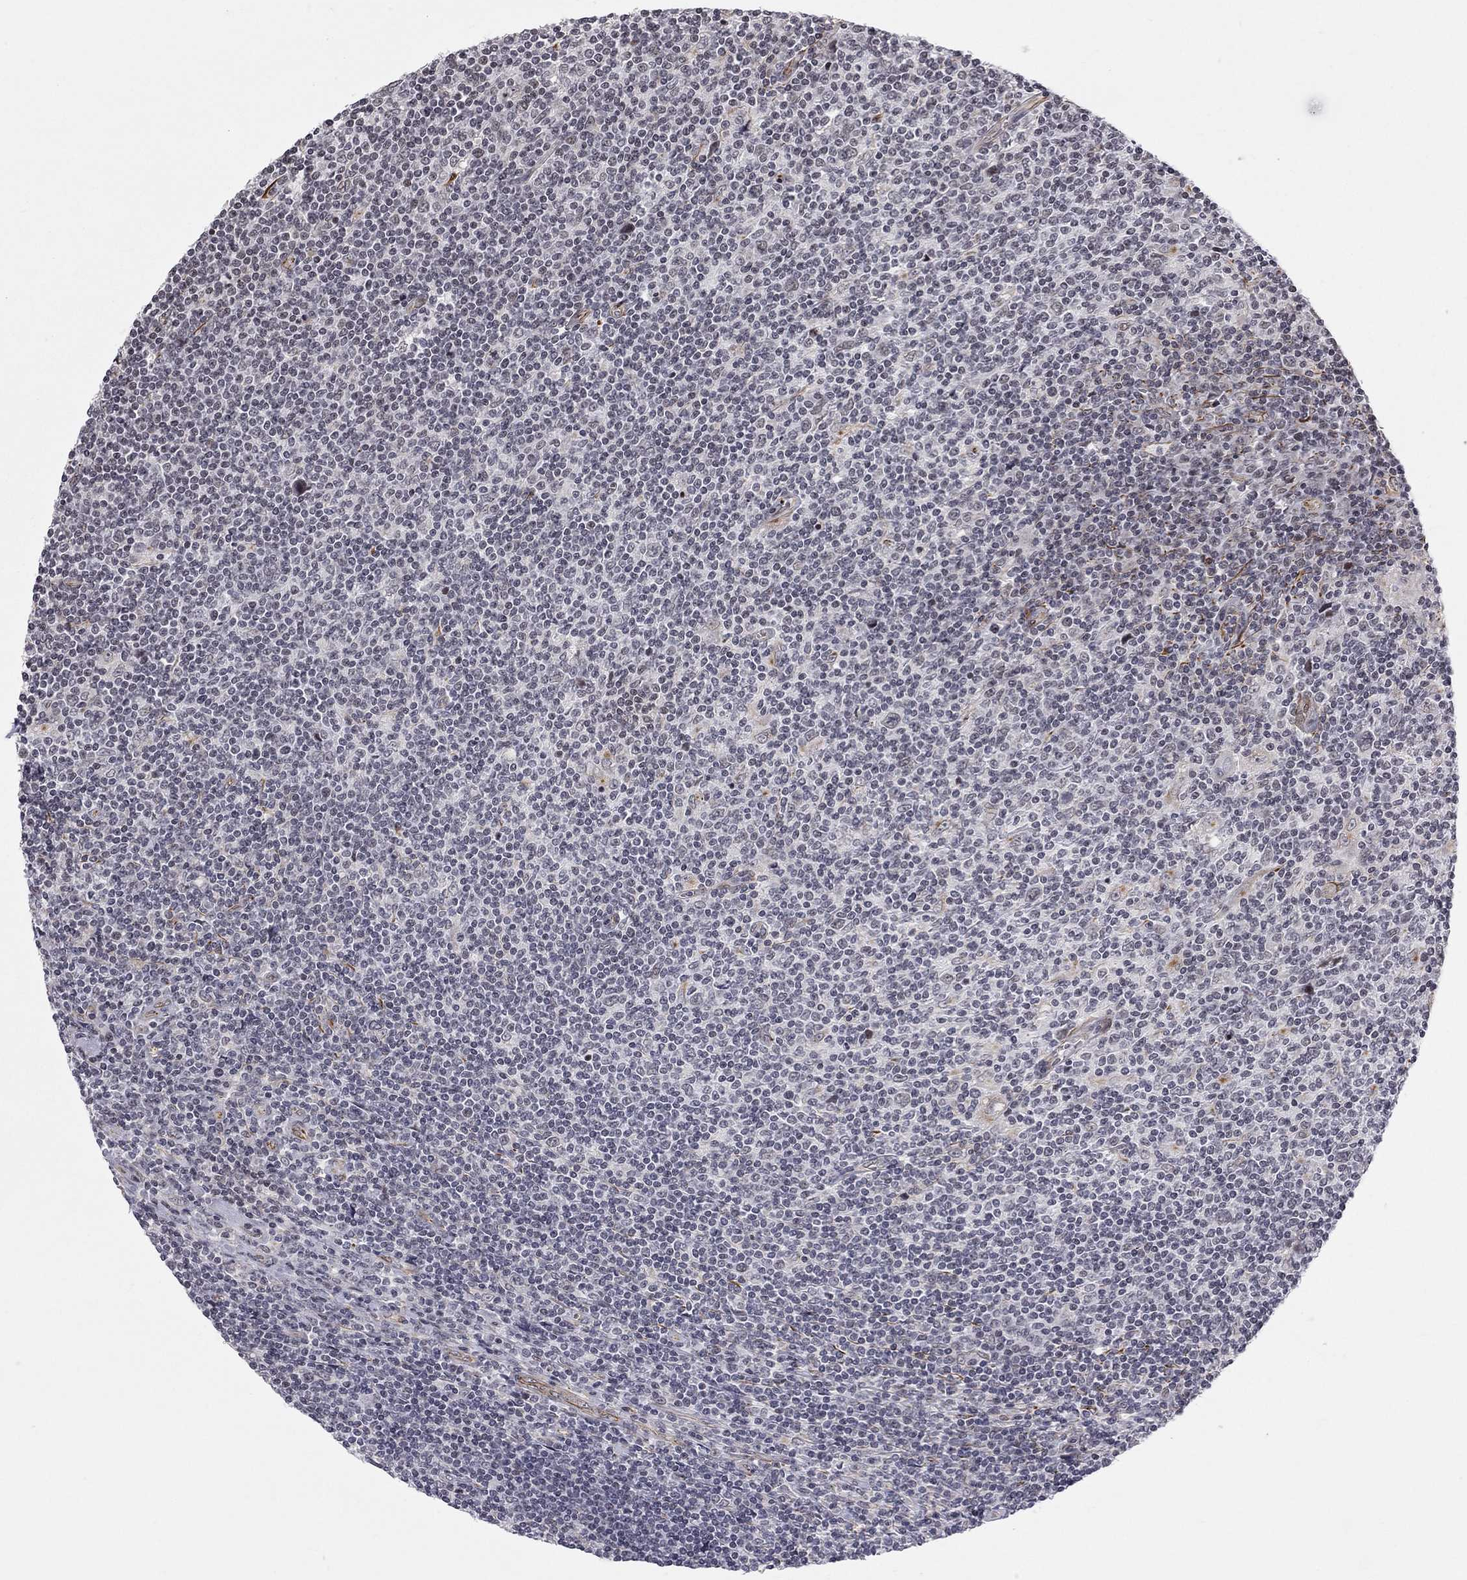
{"staining": {"intensity": "negative", "quantity": "none", "location": "none"}, "tissue": "lymphoma", "cell_type": "Tumor cells", "image_type": "cancer", "snomed": [{"axis": "morphology", "description": "Hodgkin's disease, NOS"}, {"axis": "topography", "description": "Lymph node"}], "caption": "Human Hodgkin's disease stained for a protein using immunohistochemistry exhibits no positivity in tumor cells.", "gene": "MTNR1B", "patient": {"sex": "male", "age": 40}}